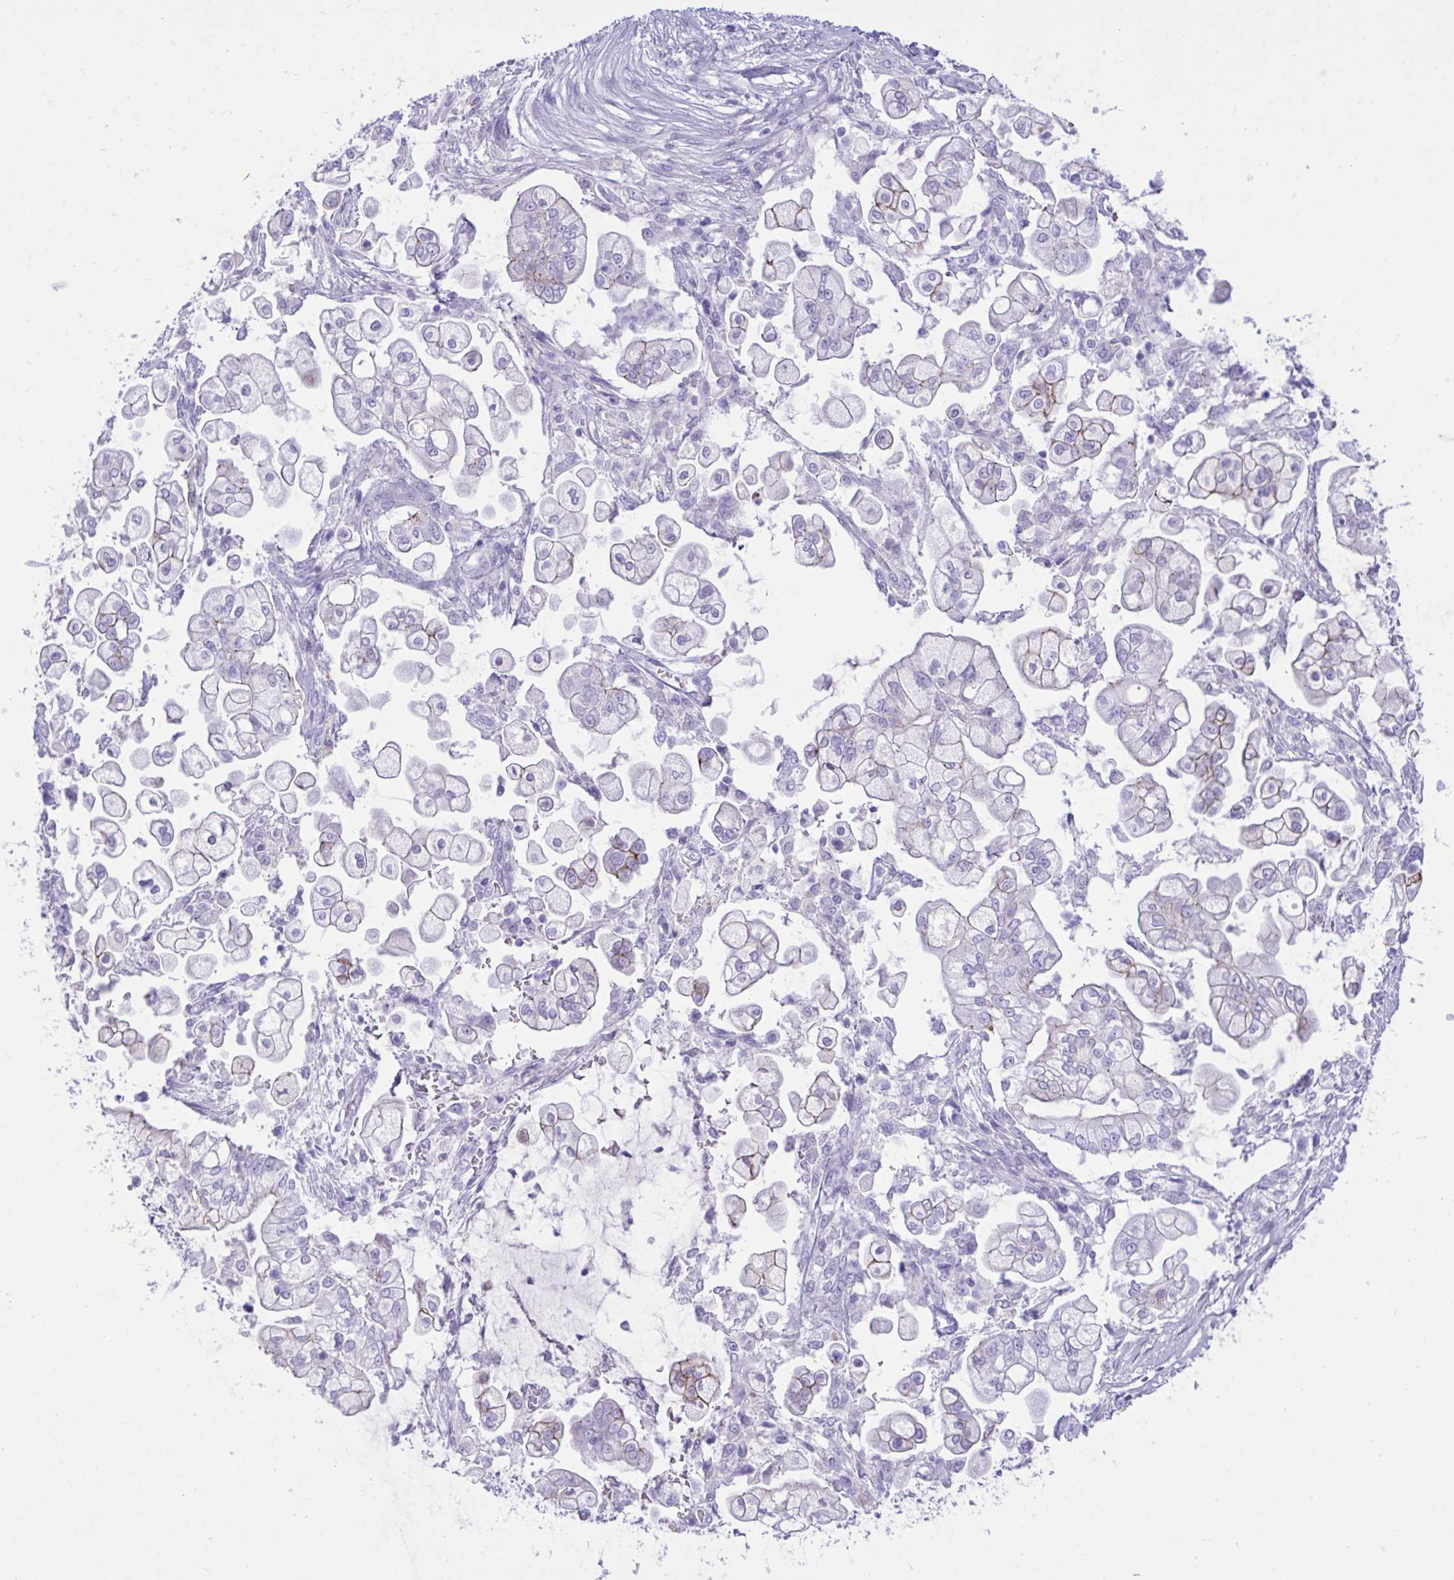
{"staining": {"intensity": "weak", "quantity": "25%-75%", "location": "cytoplasmic/membranous"}, "tissue": "pancreatic cancer", "cell_type": "Tumor cells", "image_type": "cancer", "snomed": [{"axis": "morphology", "description": "Adenocarcinoma, NOS"}, {"axis": "topography", "description": "Pancreas"}], "caption": "An IHC image of tumor tissue is shown. Protein staining in brown shows weak cytoplasmic/membranous positivity in pancreatic adenocarcinoma within tumor cells. Nuclei are stained in blue.", "gene": "GLB1L2", "patient": {"sex": "female", "age": 69}}